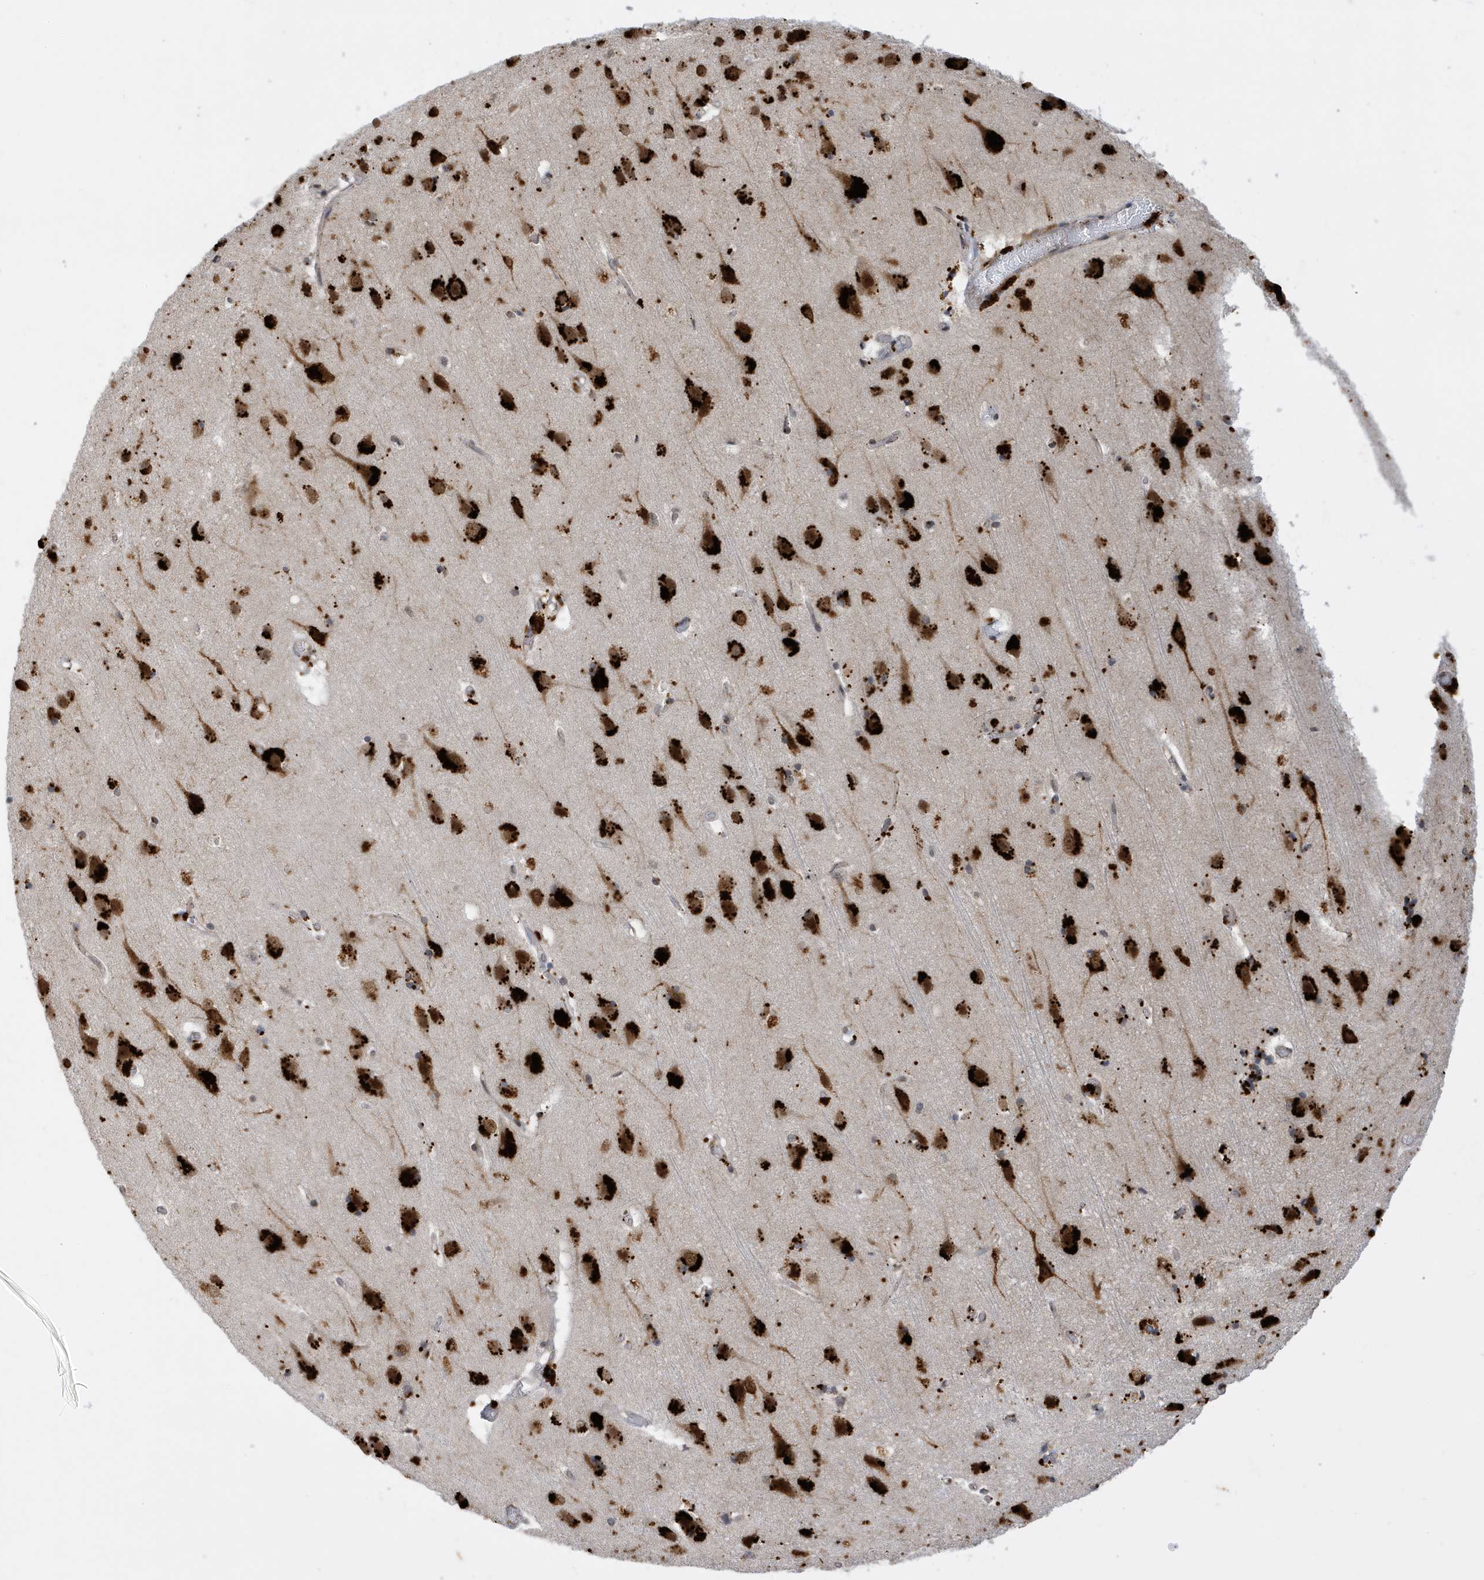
{"staining": {"intensity": "negative", "quantity": "none", "location": "none"}, "tissue": "cerebral cortex", "cell_type": "Endothelial cells", "image_type": "normal", "snomed": [{"axis": "morphology", "description": "Normal tissue, NOS"}, {"axis": "topography", "description": "Cerebral cortex"}], "caption": "Protein analysis of unremarkable cerebral cortex reveals no significant positivity in endothelial cells. (DAB (3,3'-diaminobenzidine) IHC with hematoxylin counter stain).", "gene": "ZNF507", "patient": {"sex": "male", "age": 54}}